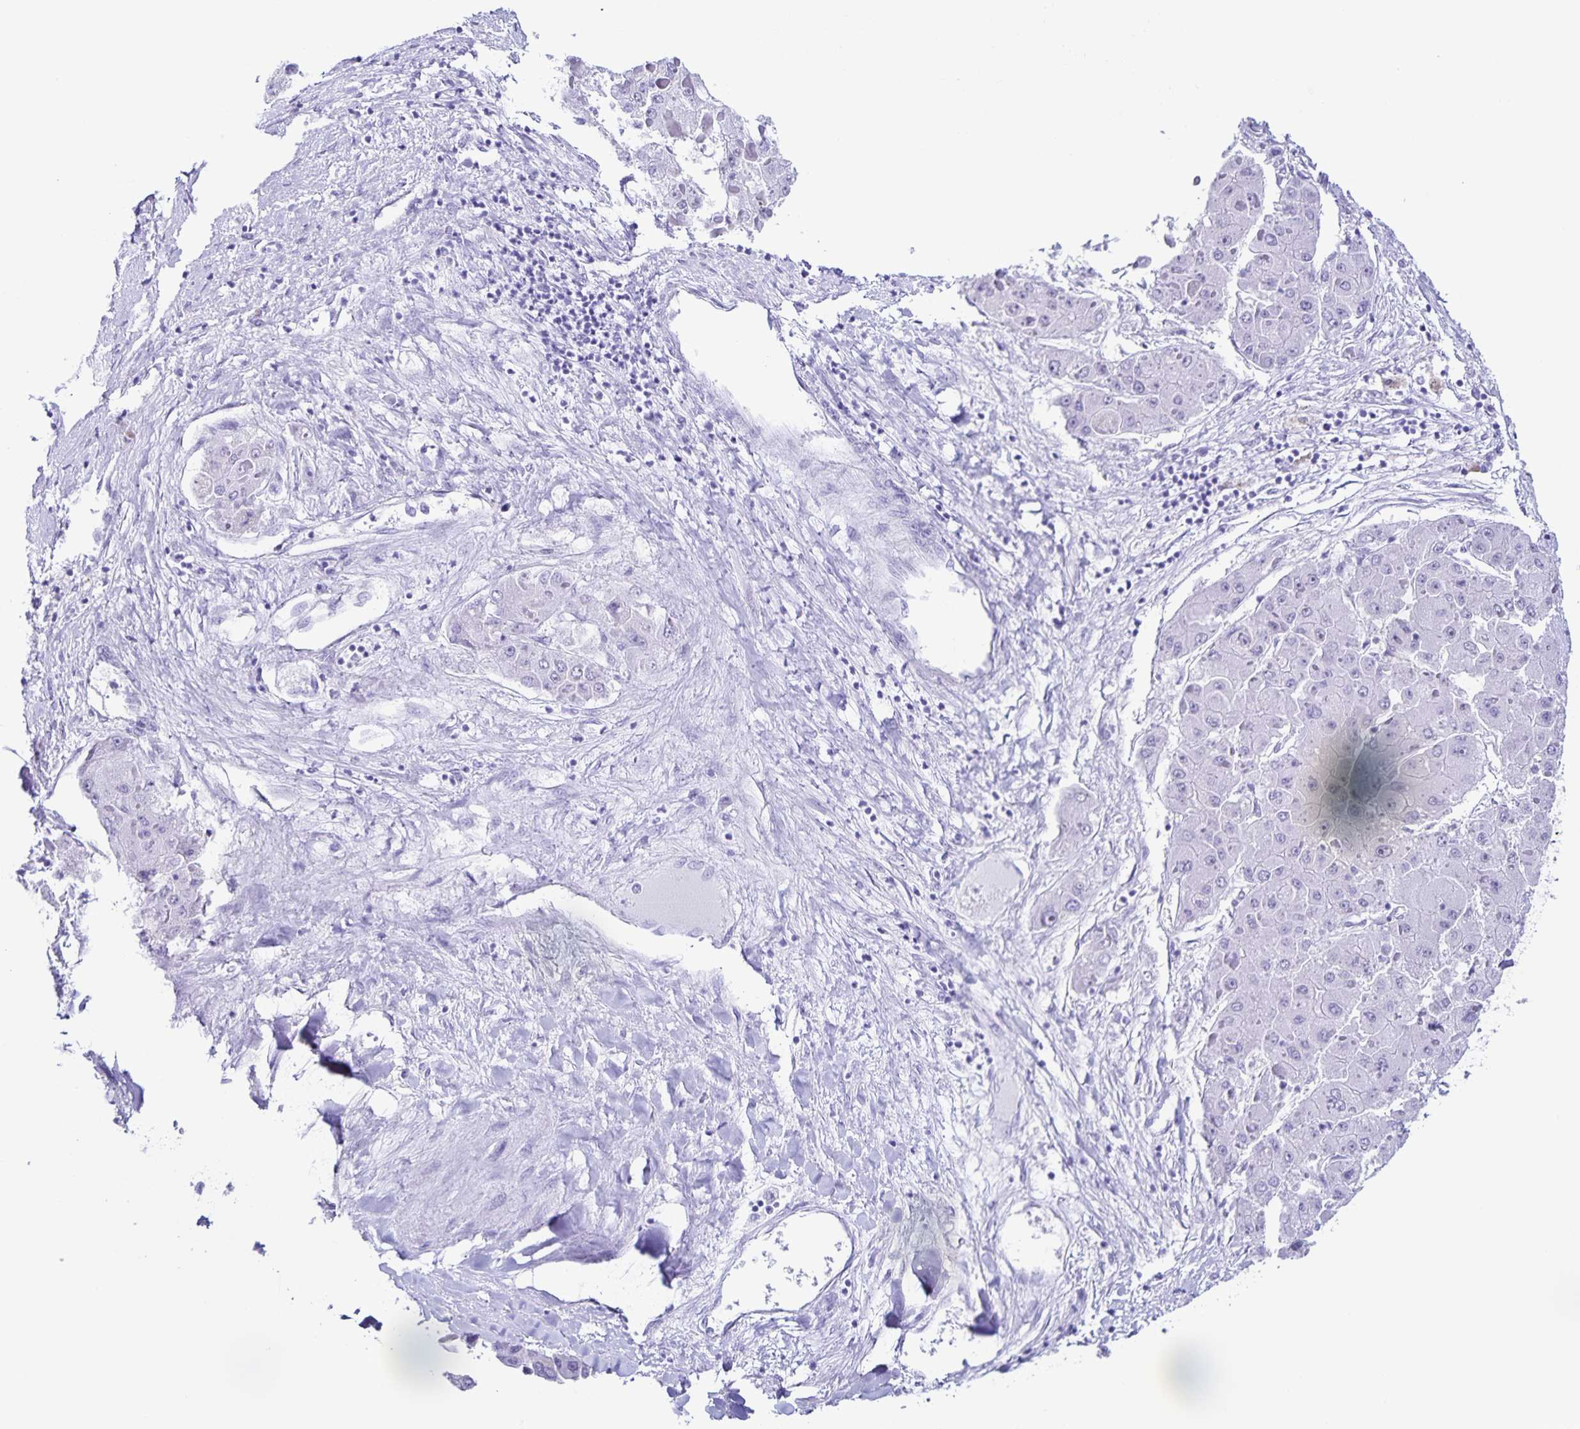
{"staining": {"intensity": "negative", "quantity": "none", "location": "none"}, "tissue": "liver cancer", "cell_type": "Tumor cells", "image_type": "cancer", "snomed": [{"axis": "morphology", "description": "Carcinoma, Hepatocellular, NOS"}, {"axis": "topography", "description": "Liver"}], "caption": "Human liver hepatocellular carcinoma stained for a protein using immunohistochemistry (IHC) demonstrates no expression in tumor cells.", "gene": "FAM170A", "patient": {"sex": "female", "age": 73}}